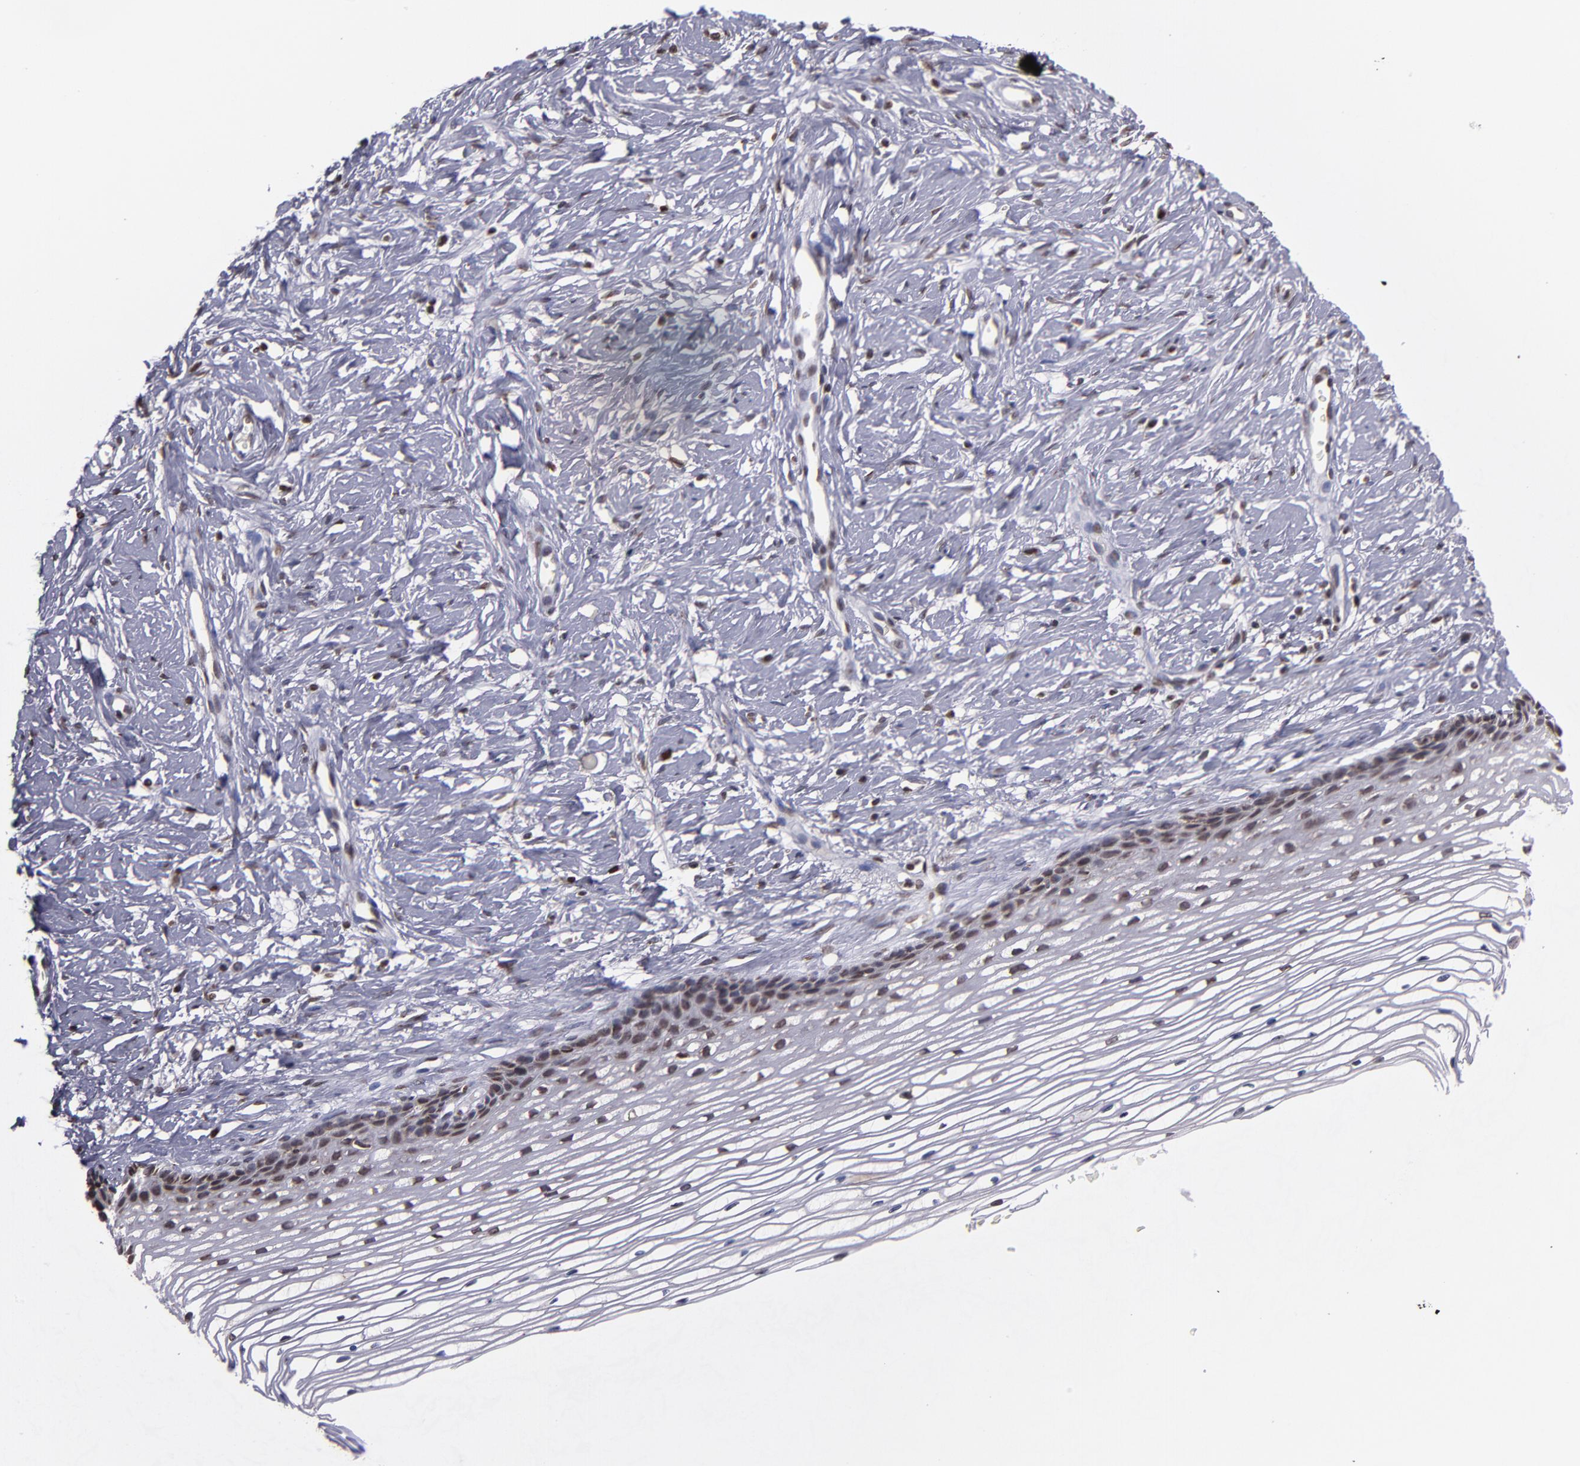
{"staining": {"intensity": "weak", "quantity": ">75%", "location": "cytoplasmic/membranous,nuclear"}, "tissue": "cervix", "cell_type": "Glandular cells", "image_type": "normal", "snomed": [{"axis": "morphology", "description": "Normal tissue, NOS"}, {"axis": "topography", "description": "Cervix"}], "caption": "This photomicrograph demonstrates immunohistochemistry (IHC) staining of unremarkable cervix, with low weak cytoplasmic/membranous,nuclear expression in about >75% of glandular cells.", "gene": "CSDC2", "patient": {"sex": "female", "age": 77}}